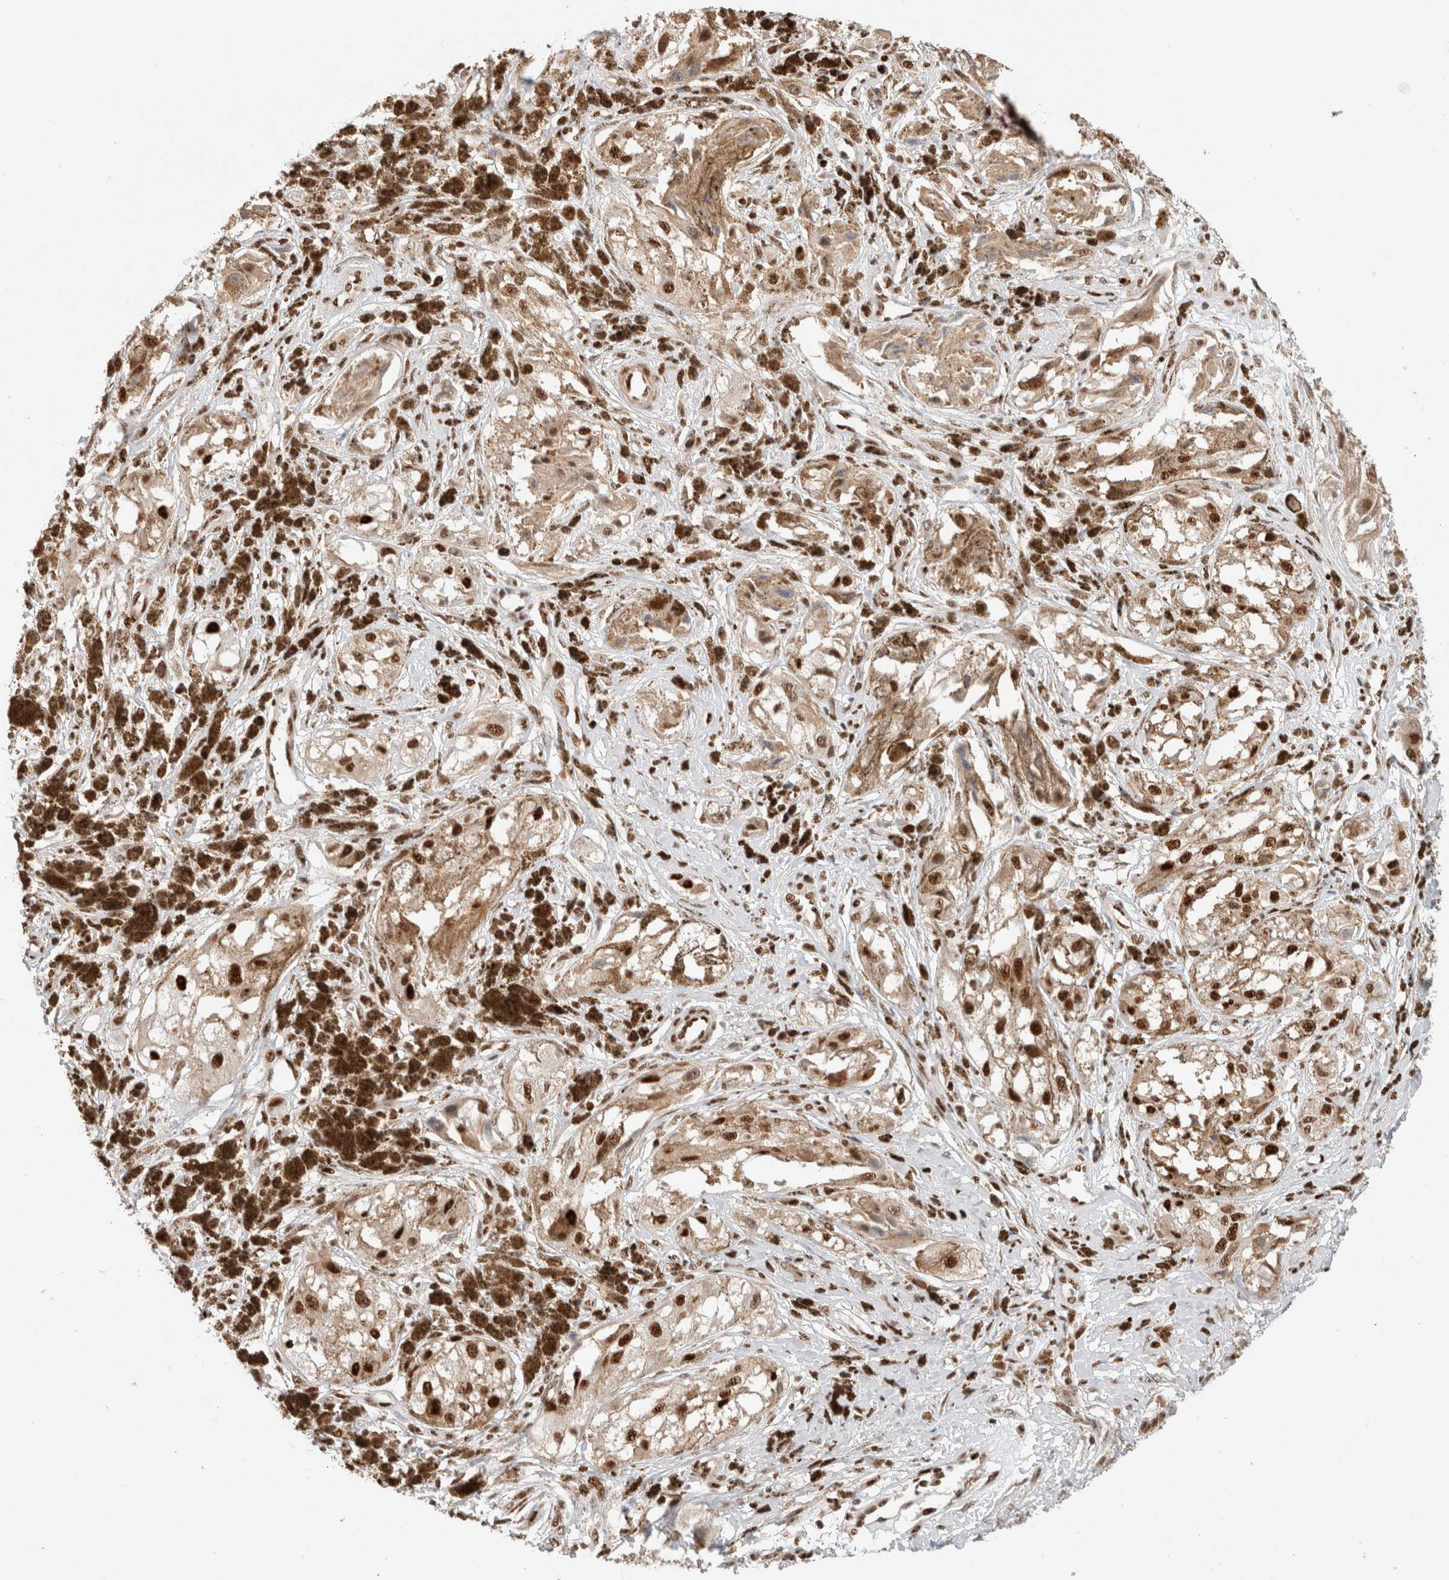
{"staining": {"intensity": "moderate", "quantity": ">75%", "location": "nuclear"}, "tissue": "melanoma", "cell_type": "Tumor cells", "image_type": "cancer", "snomed": [{"axis": "morphology", "description": "Malignant melanoma, NOS"}, {"axis": "topography", "description": "Skin"}], "caption": "Immunohistochemistry image of neoplastic tissue: human melanoma stained using immunohistochemistry (IHC) shows medium levels of moderate protein expression localized specifically in the nuclear of tumor cells, appearing as a nuclear brown color.", "gene": "ID3", "patient": {"sex": "male", "age": 88}}